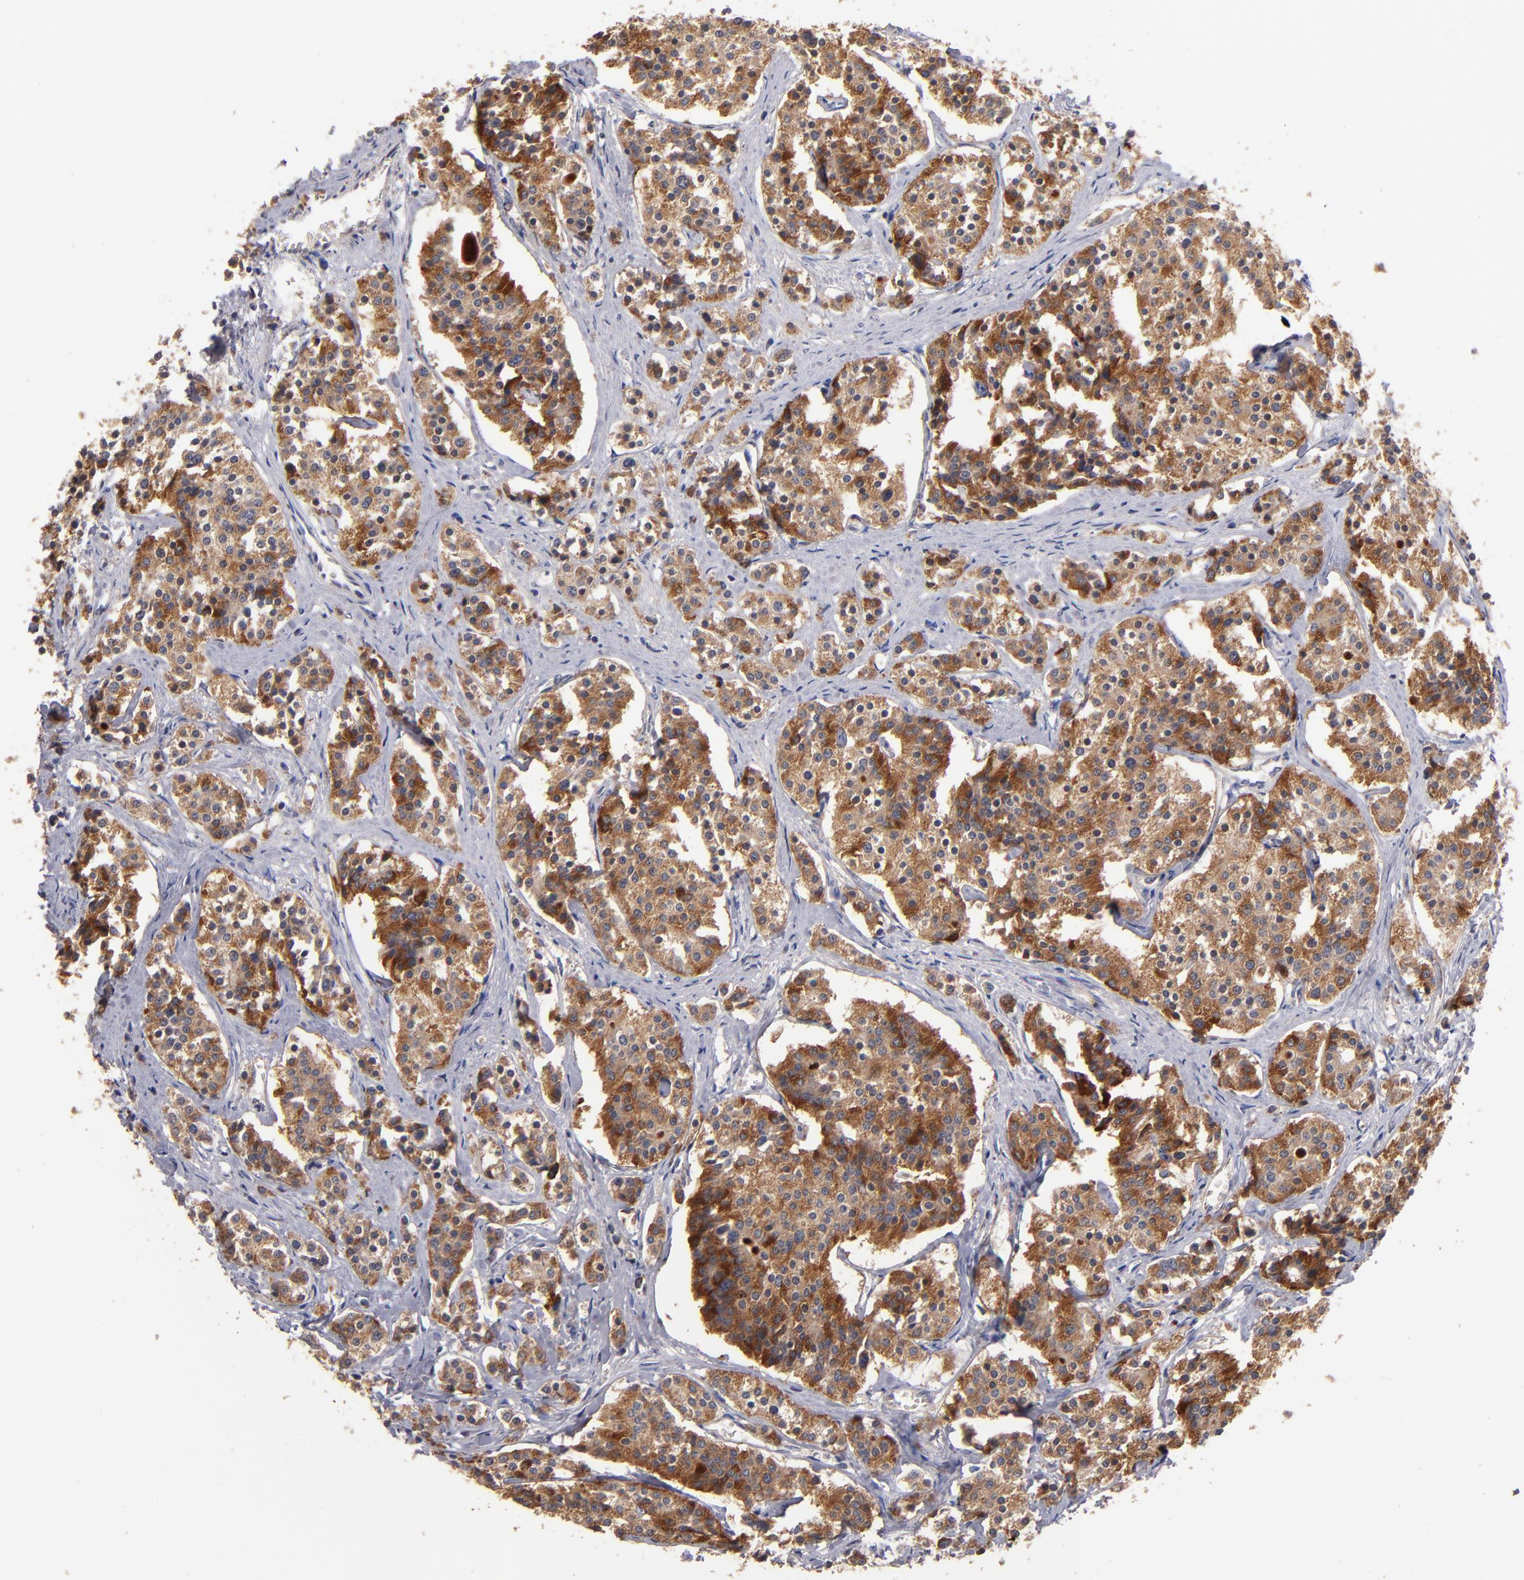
{"staining": {"intensity": "moderate", "quantity": ">75%", "location": "cytoplasmic/membranous"}, "tissue": "carcinoid", "cell_type": "Tumor cells", "image_type": "cancer", "snomed": [{"axis": "morphology", "description": "Carcinoid, malignant, NOS"}, {"axis": "topography", "description": "Small intestine"}], "caption": "Human carcinoid stained with a protein marker reveals moderate staining in tumor cells.", "gene": "DIABLO", "patient": {"sex": "male", "age": 63}}